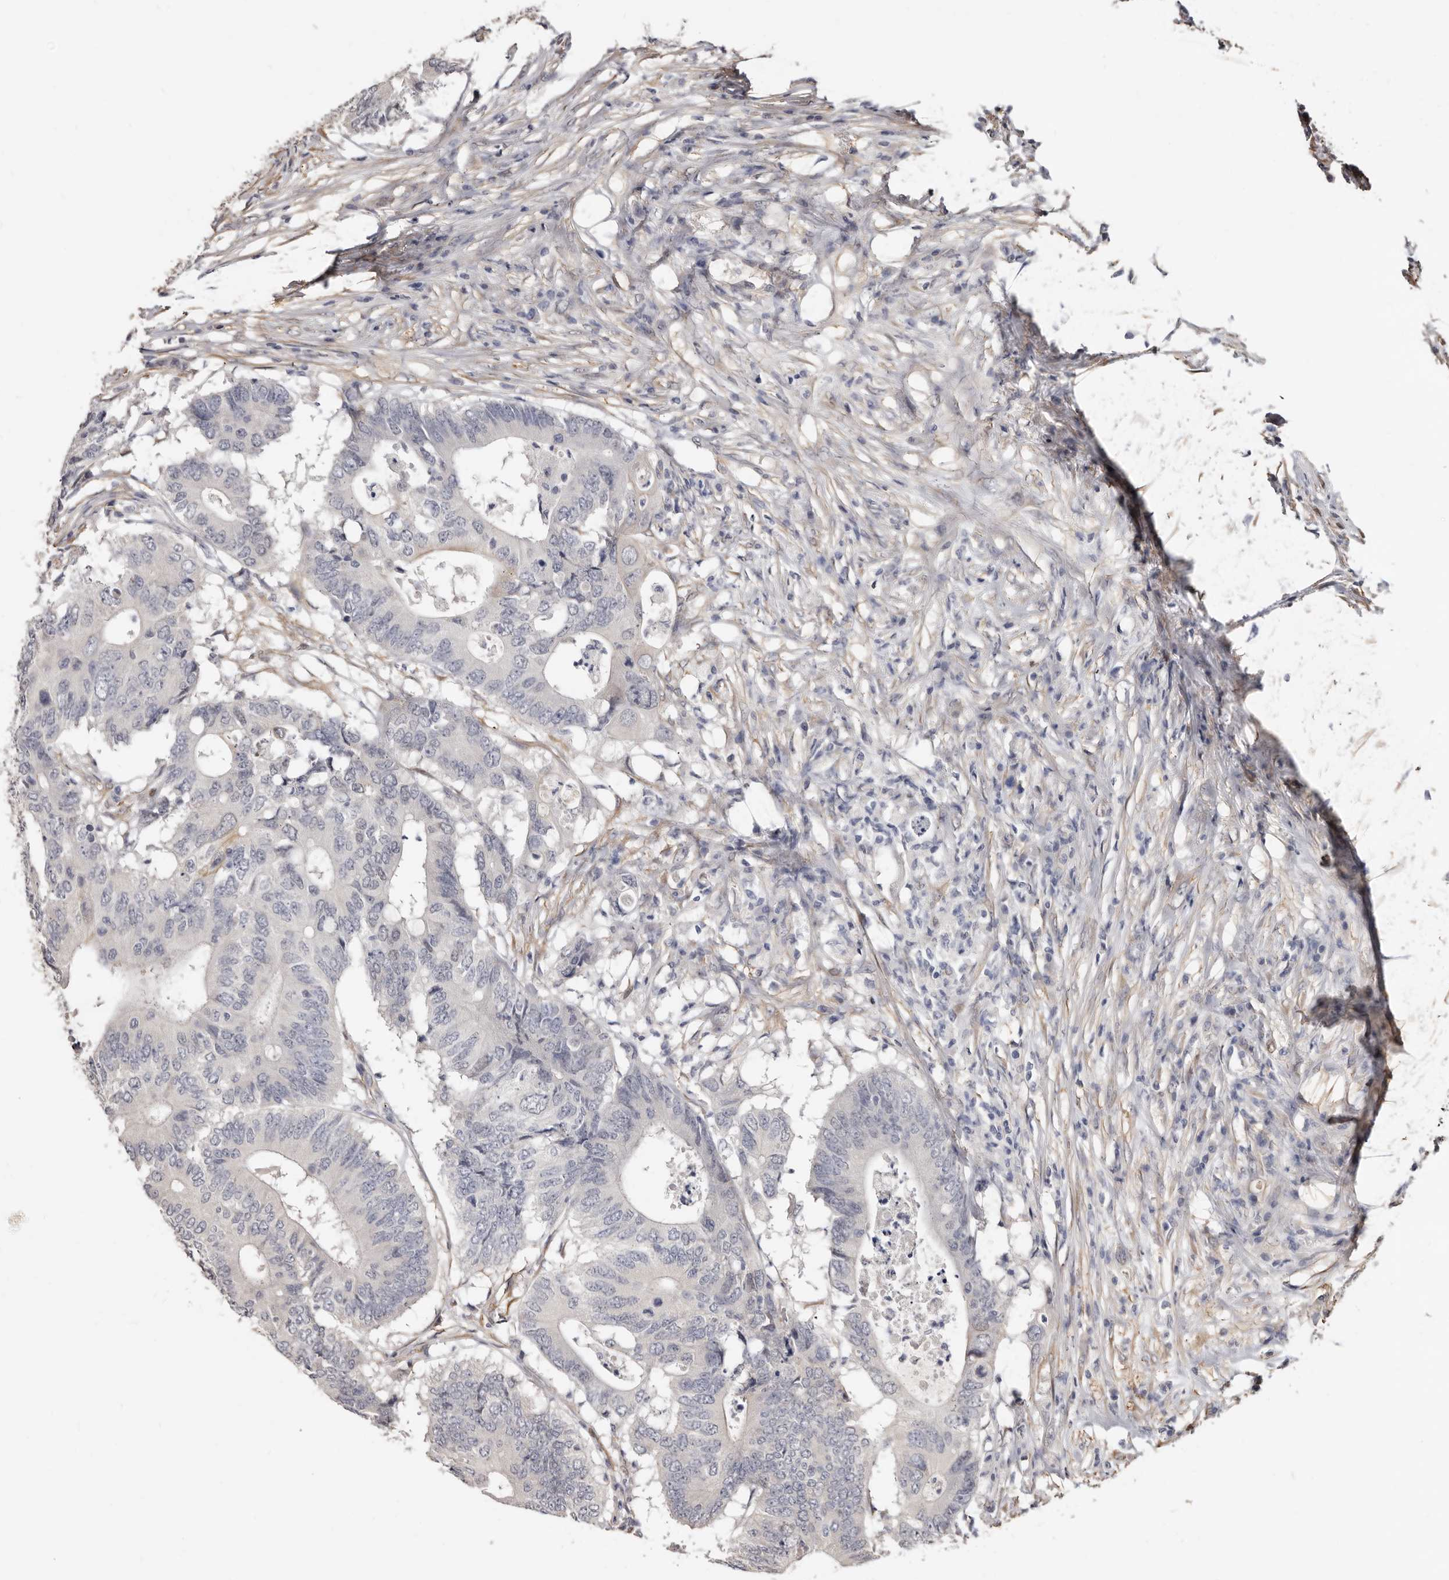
{"staining": {"intensity": "negative", "quantity": "none", "location": "none"}, "tissue": "colorectal cancer", "cell_type": "Tumor cells", "image_type": "cancer", "snomed": [{"axis": "morphology", "description": "Adenocarcinoma, NOS"}, {"axis": "topography", "description": "Colon"}], "caption": "Colorectal adenocarcinoma was stained to show a protein in brown. There is no significant expression in tumor cells.", "gene": "KHDRBS2", "patient": {"sex": "male", "age": 71}}